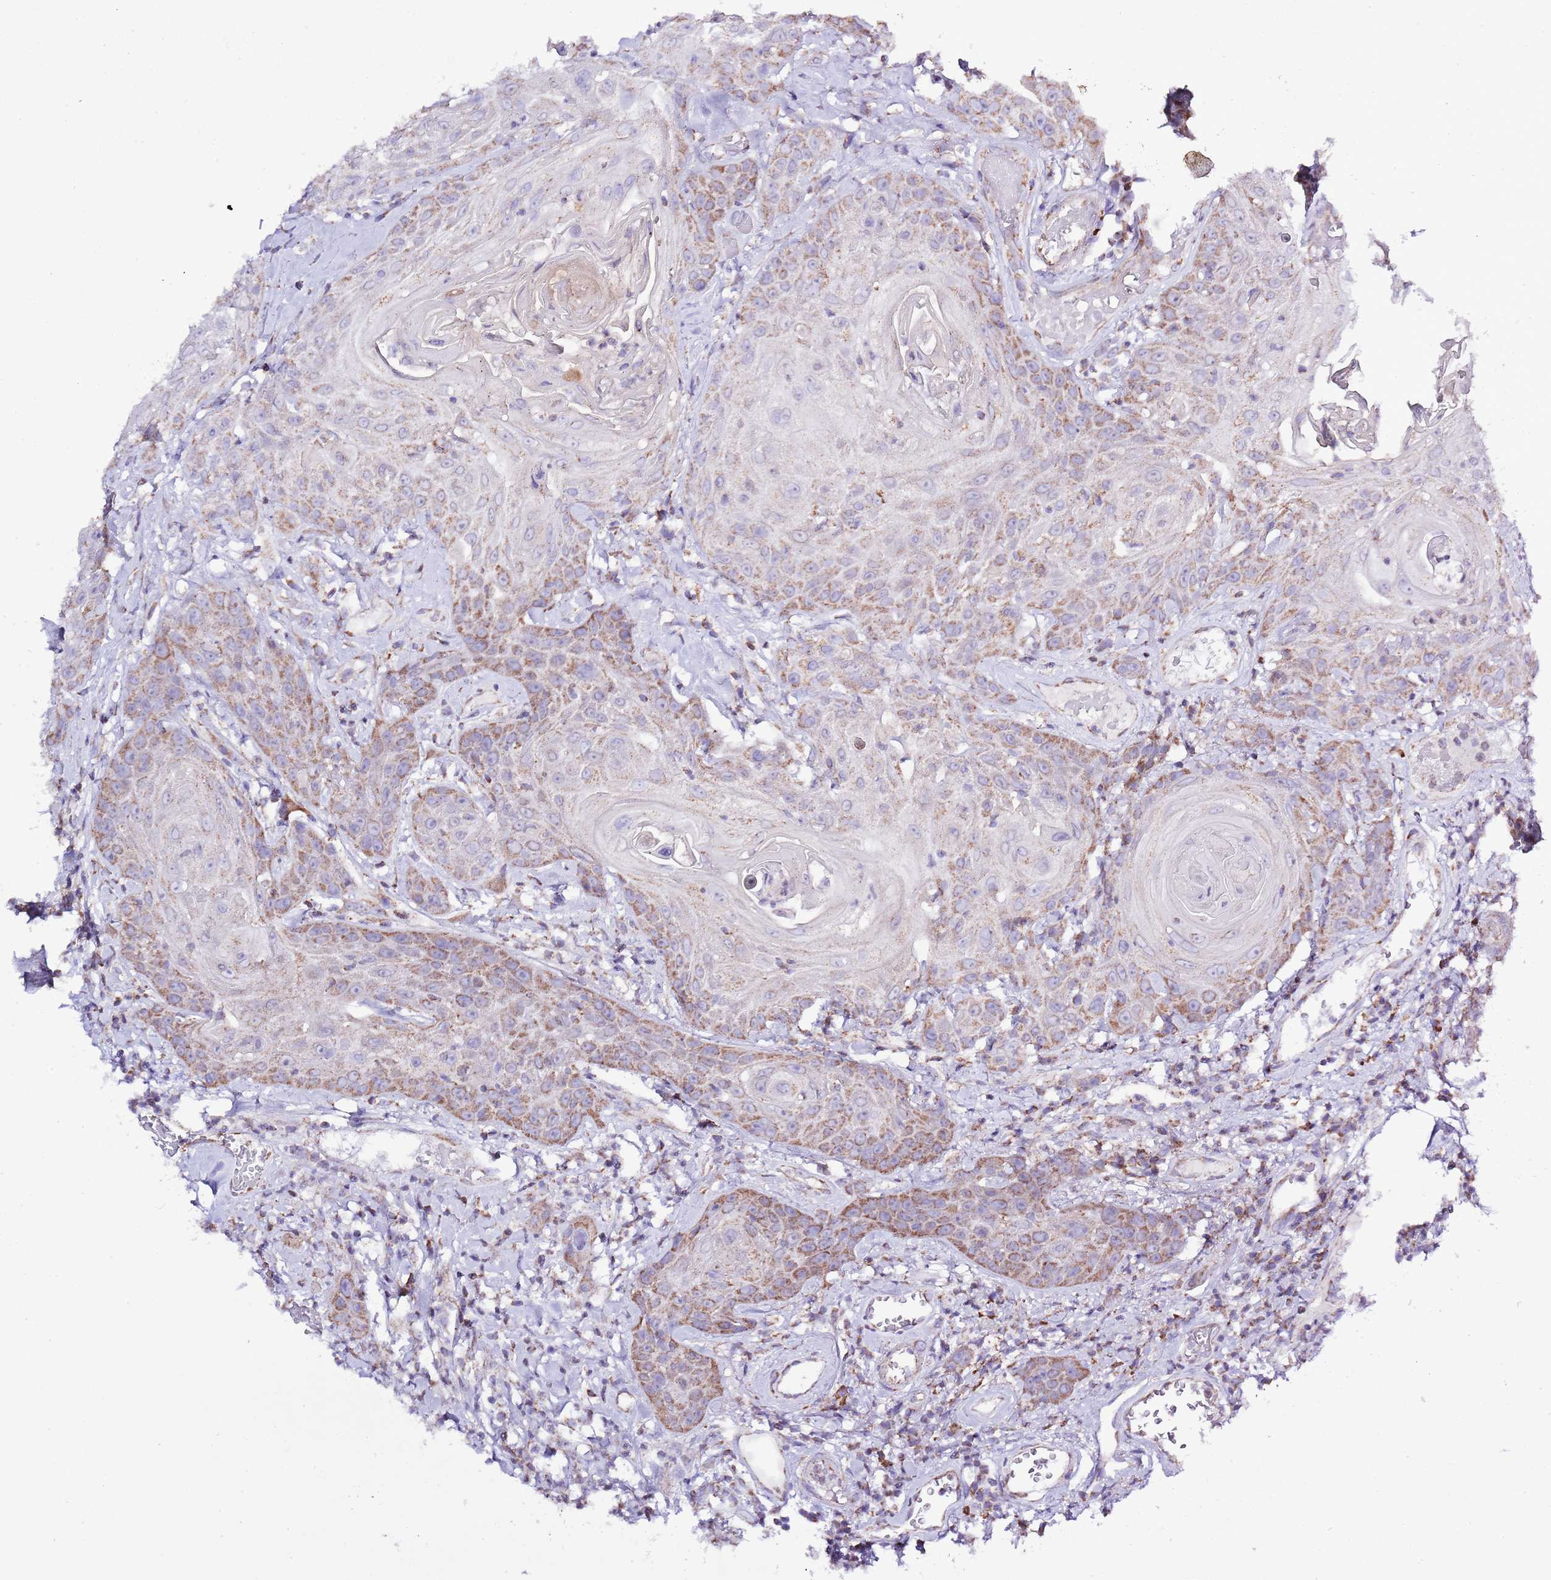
{"staining": {"intensity": "moderate", "quantity": ">75%", "location": "cytoplasmic/membranous"}, "tissue": "head and neck cancer", "cell_type": "Tumor cells", "image_type": "cancer", "snomed": [{"axis": "morphology", "description": "Squamous cell carcinoma, NOS"}, {"axis": "topography", "description": "Head-Neck"}], "caption": "A photomicrograph of head and neck cancer (squamous cell carcinoma) stained for a protein displays moderate cytoplasmic/membranous brown staining in tumor cells.", "gene": "TEKTIP1", "patient": {"sex": "female", "age": 59}}